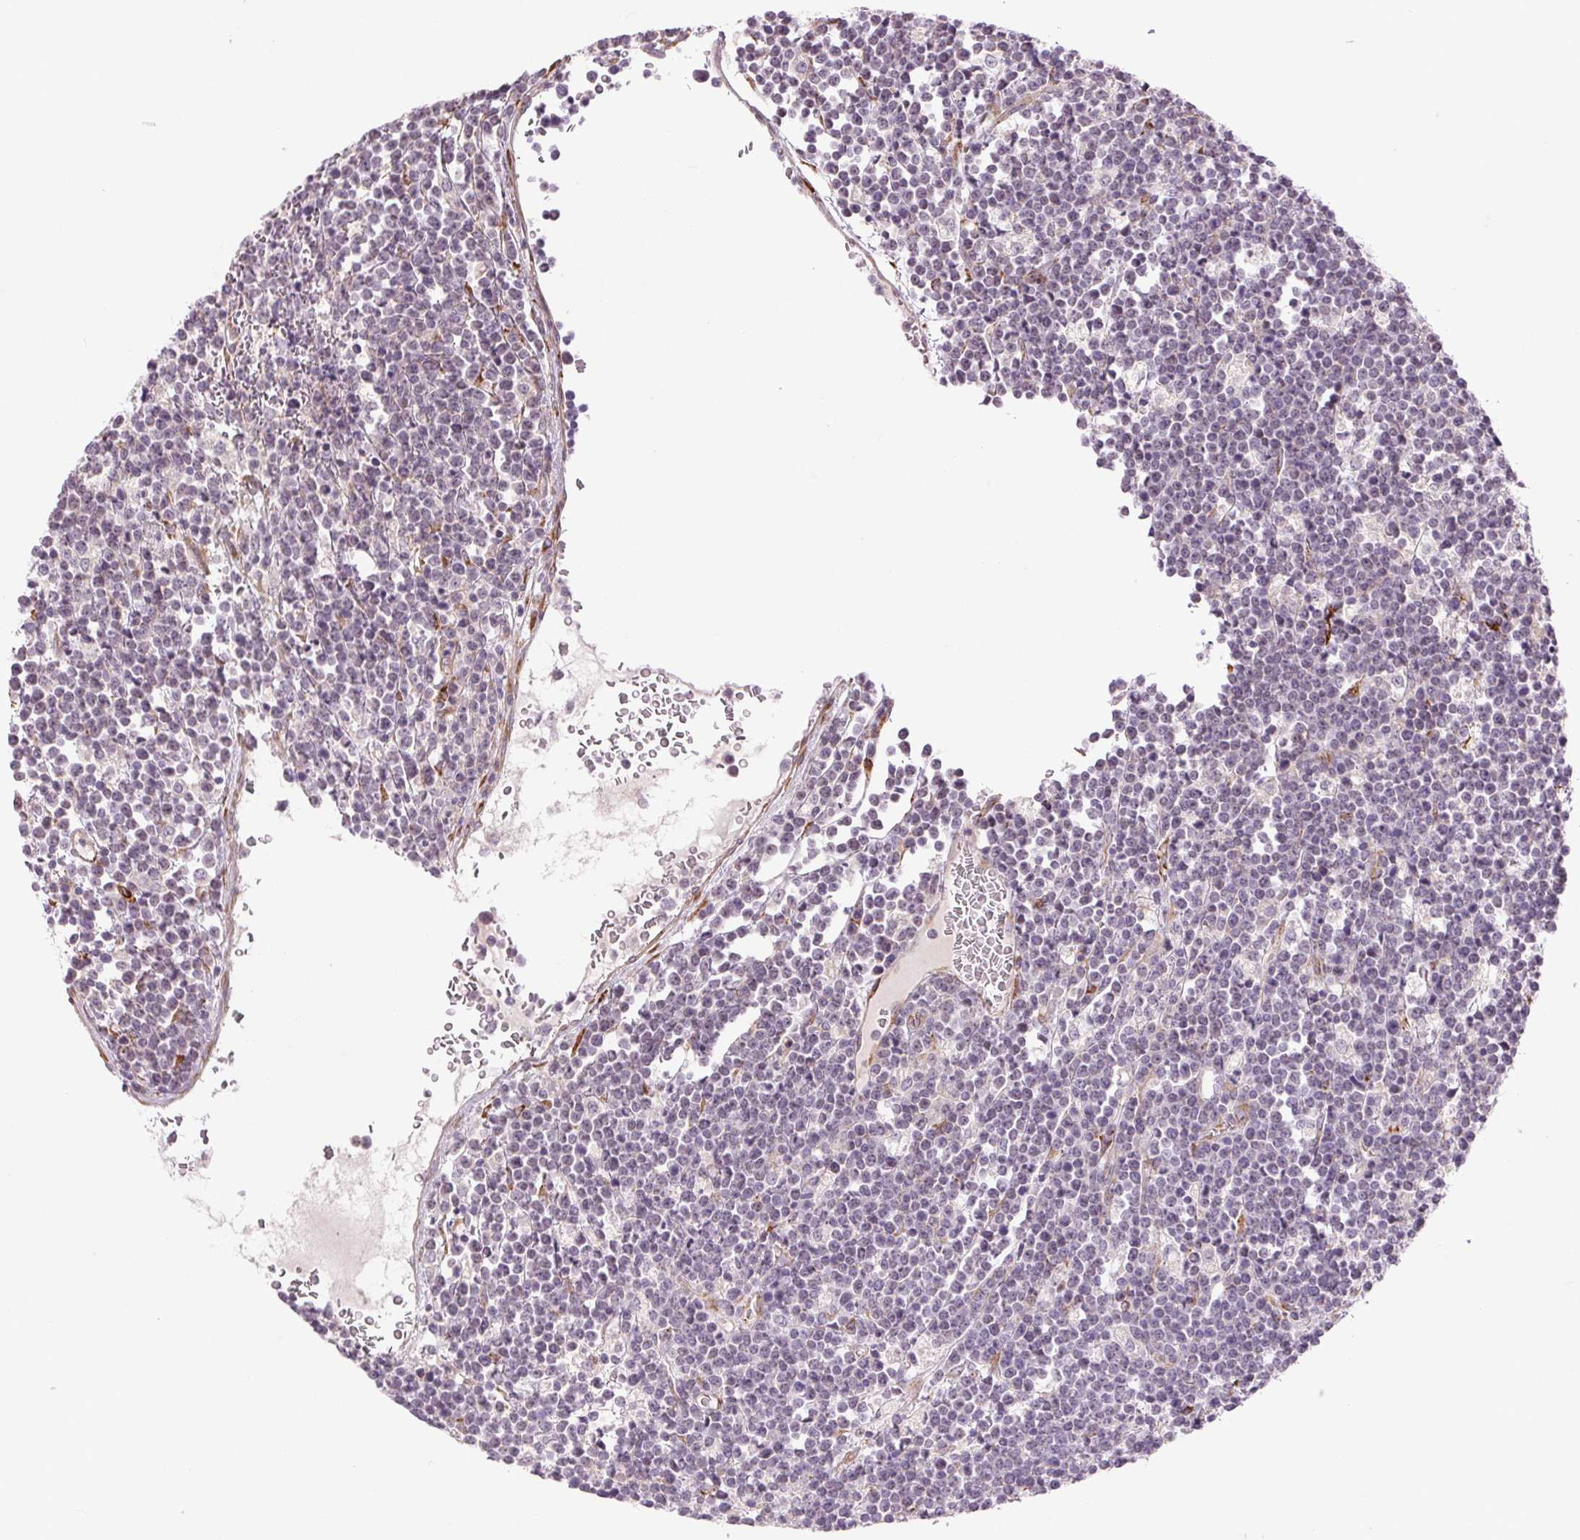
{"staining": {"intensity": "negative", "quantity": "none", "location": "none"}, "tissue": "lymphoma", "cell_type": "Tumor cells", "image_type": "cancer", "snomed": [{"axis": "morphology", "description": "Malignant lymphoma, non-Hodgkin's type, High grade"}, {"axis": "topography", "description": "Ovary"}], "caption": "The micrograph demonstrates no significant staining in tumor cells of lymphoma.", "gene": "METTL17", "patient": {"sex": "female", "age": 56}}